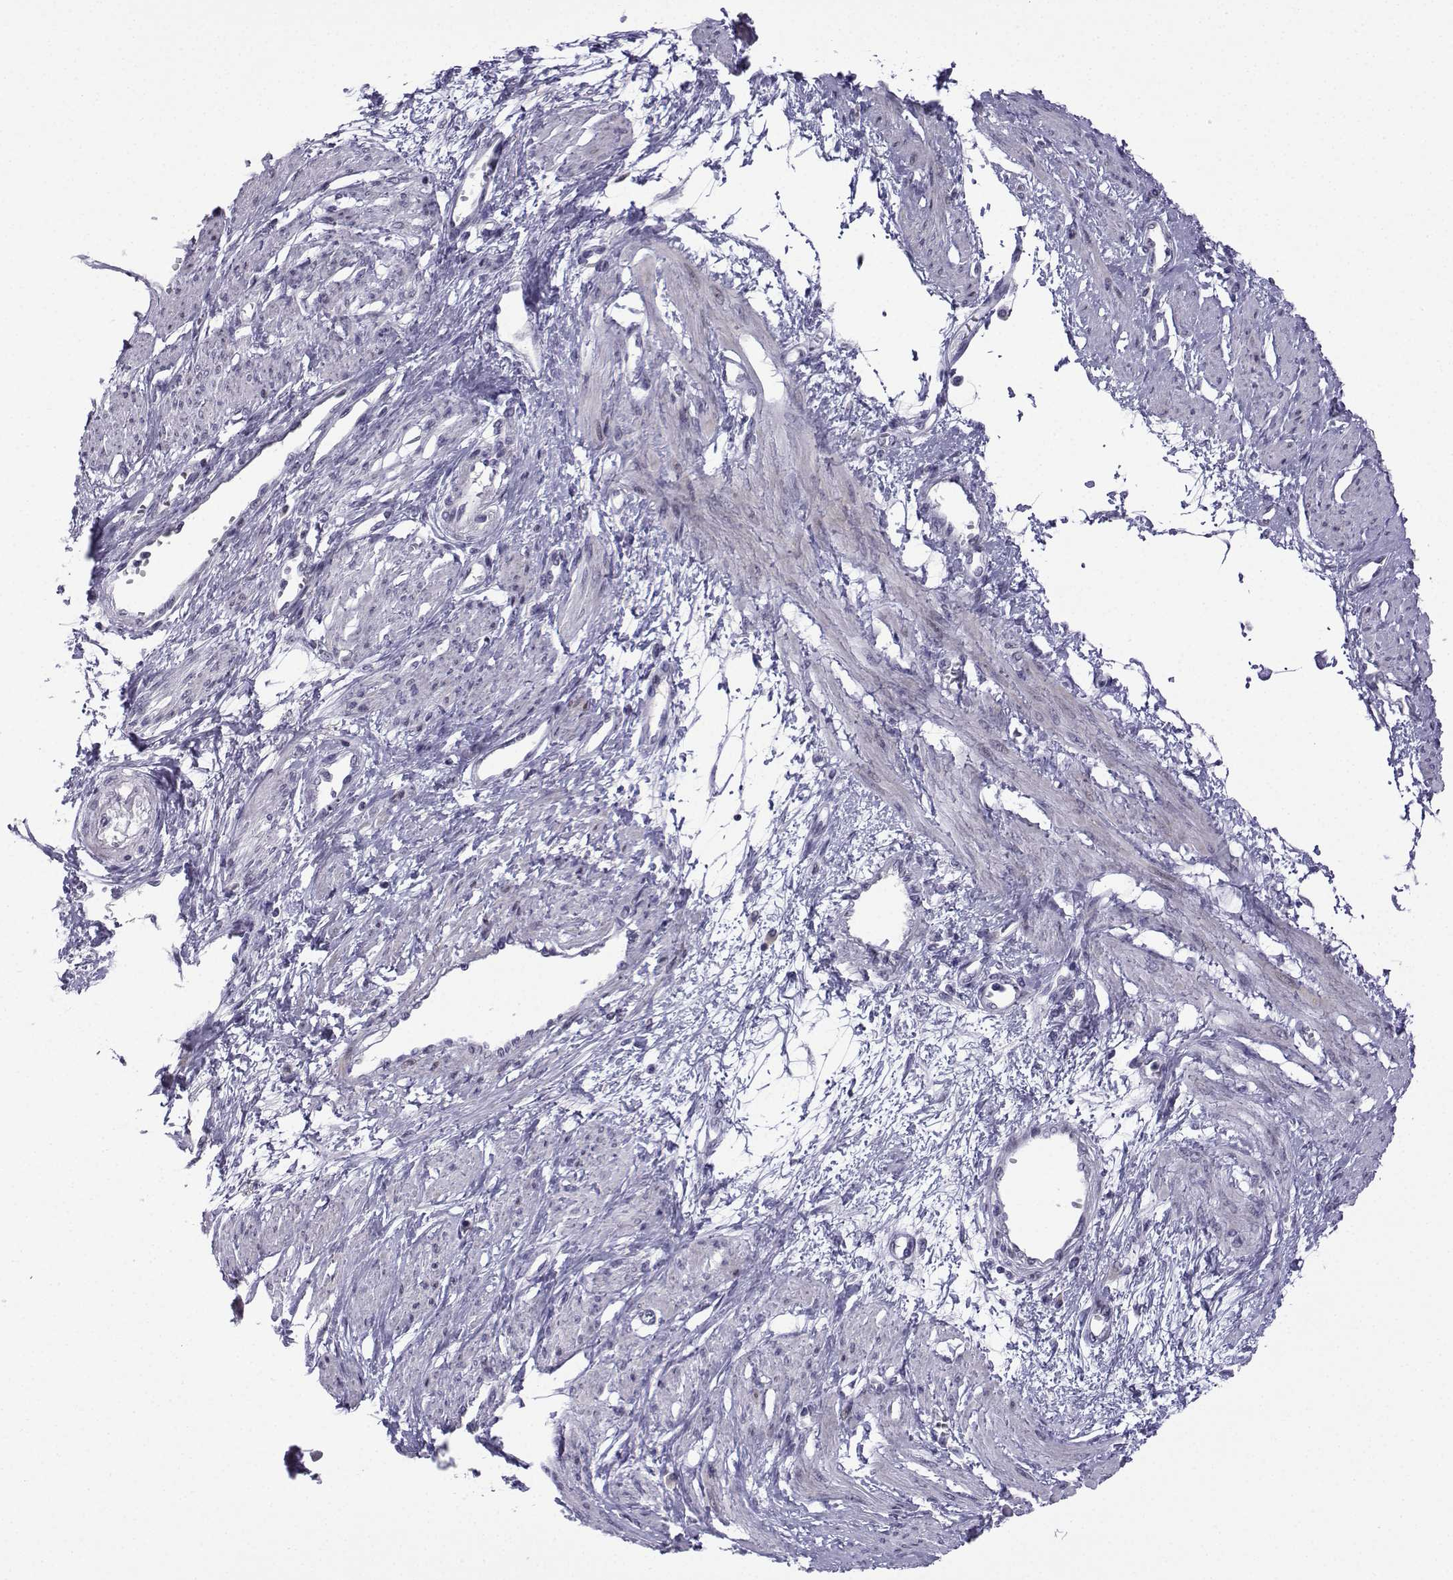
{"staining": {"intensity": "weak", "quantity": "<25%", "location": "cytoplasmic/membranous"}, "tissue": "smooth muscle", "cell_type": "Smooth muscle cells", "image_type": "normal", "snomed": [{"axis": "morphology", "description": "Normal tissue, NOS"}, {"axis": "topography", "description": "Smooth muscle"}, {"axis": "topography", "description": "Uterus"}], "caption": "A histopathology image of human smooth muscle is negative for staining in smooth muscle cells. Brightfield microscopy of immunohistochemistry stained with DAB (brown) and hematoxylin (blue), captured at high magnification.", "gene": "CFAP70", "patient": {"sex": "female", "age": 39}}